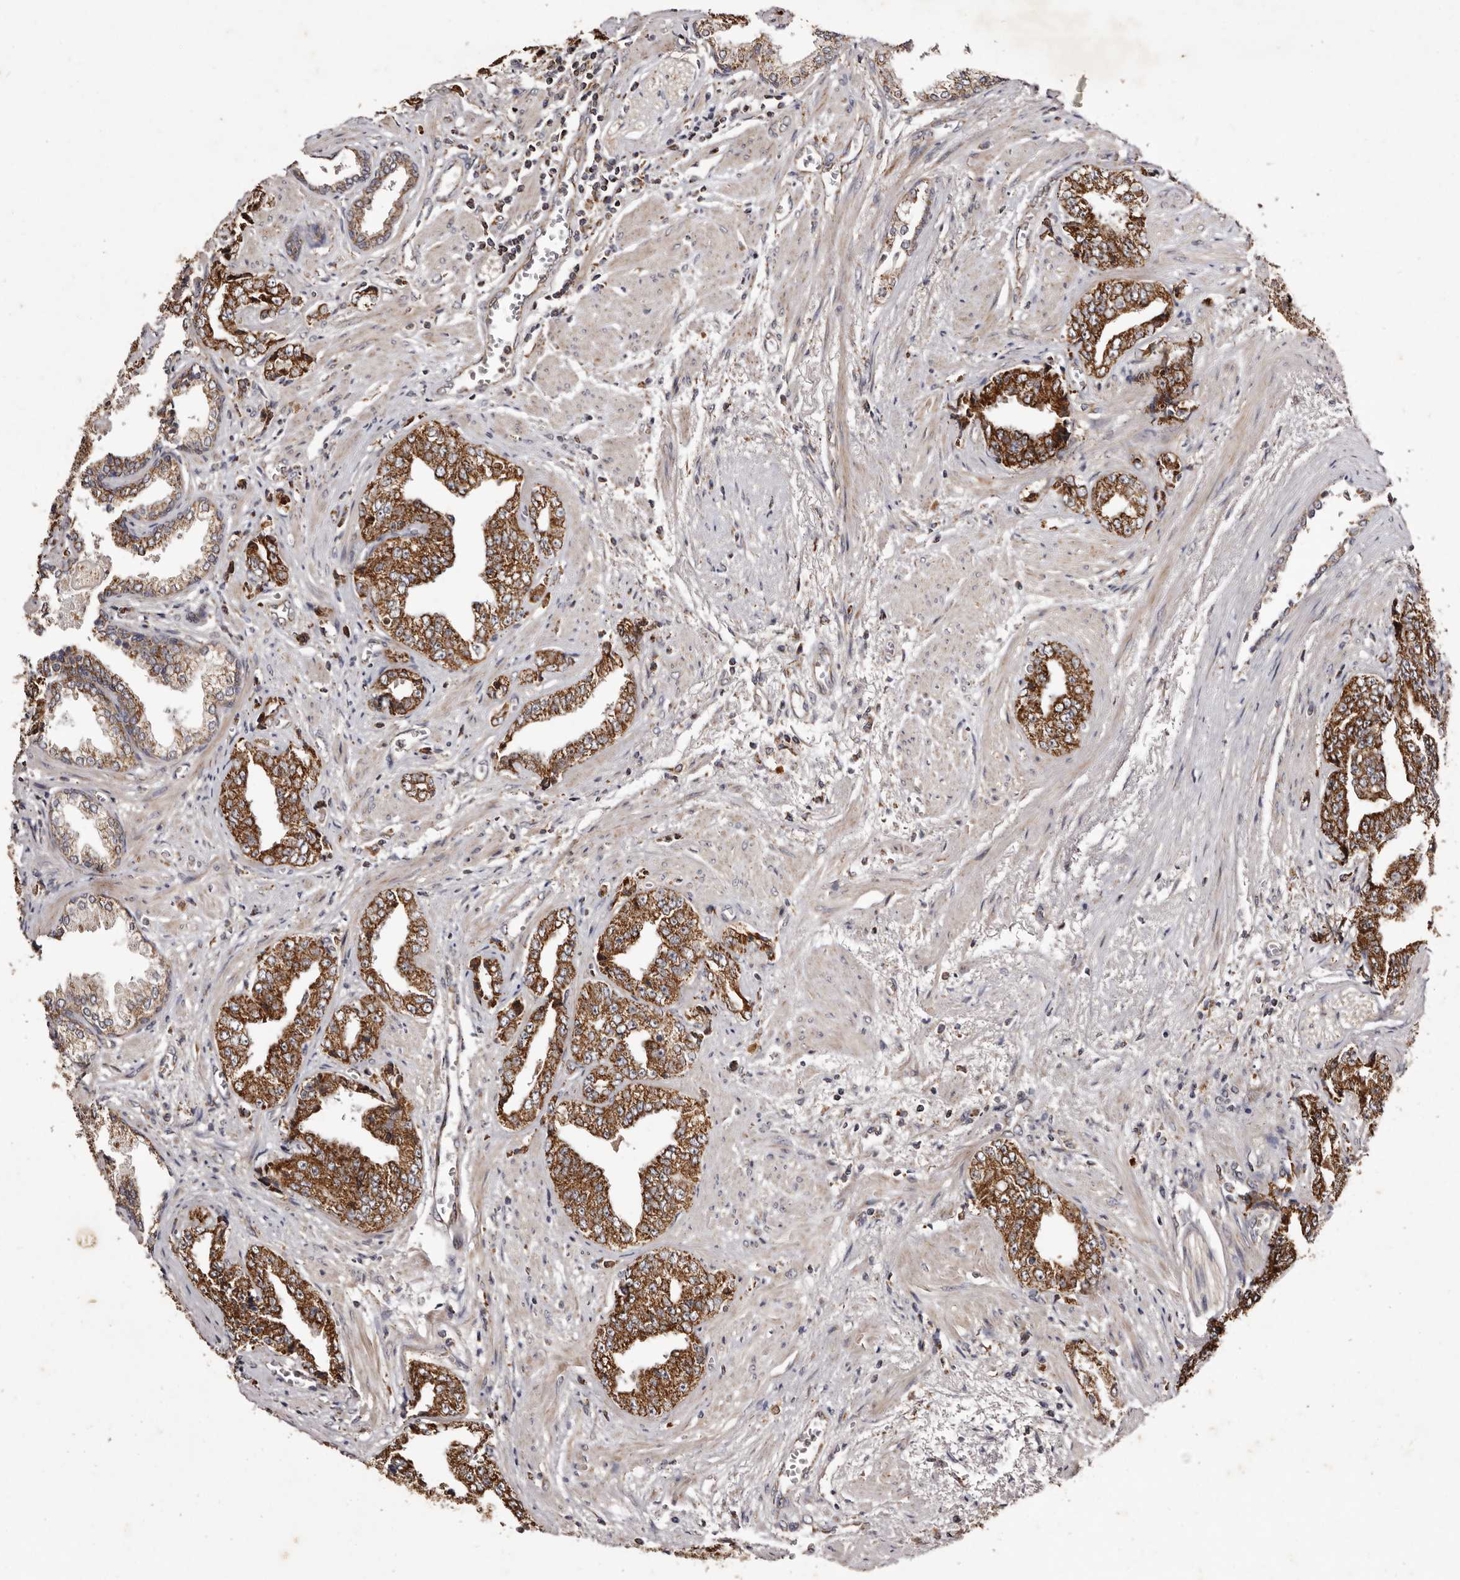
{"staining": {"intensity": "strong", "quantity": ">75%", "location": "cytoplasmic/membranous"}, "tissue": "prostate cancer", "cell_type": "Tumor cells", "image_type": "cancer", "snomed": [{"axis": "morphology", "description": "Adenocarcinoma, High grade"}, {"axis": "topography", "description": "Prostate"}], "caption": "Immunohistochemistry (IHC) of human prostate cancer (adenocarcinoma (high-grade)) displays high levels of strong cytoplasmic/membranous positivity in approximately >75% of tumor cells.", "gene": "CPLANE2", "patient": {"sex": "male", "age": 71}}